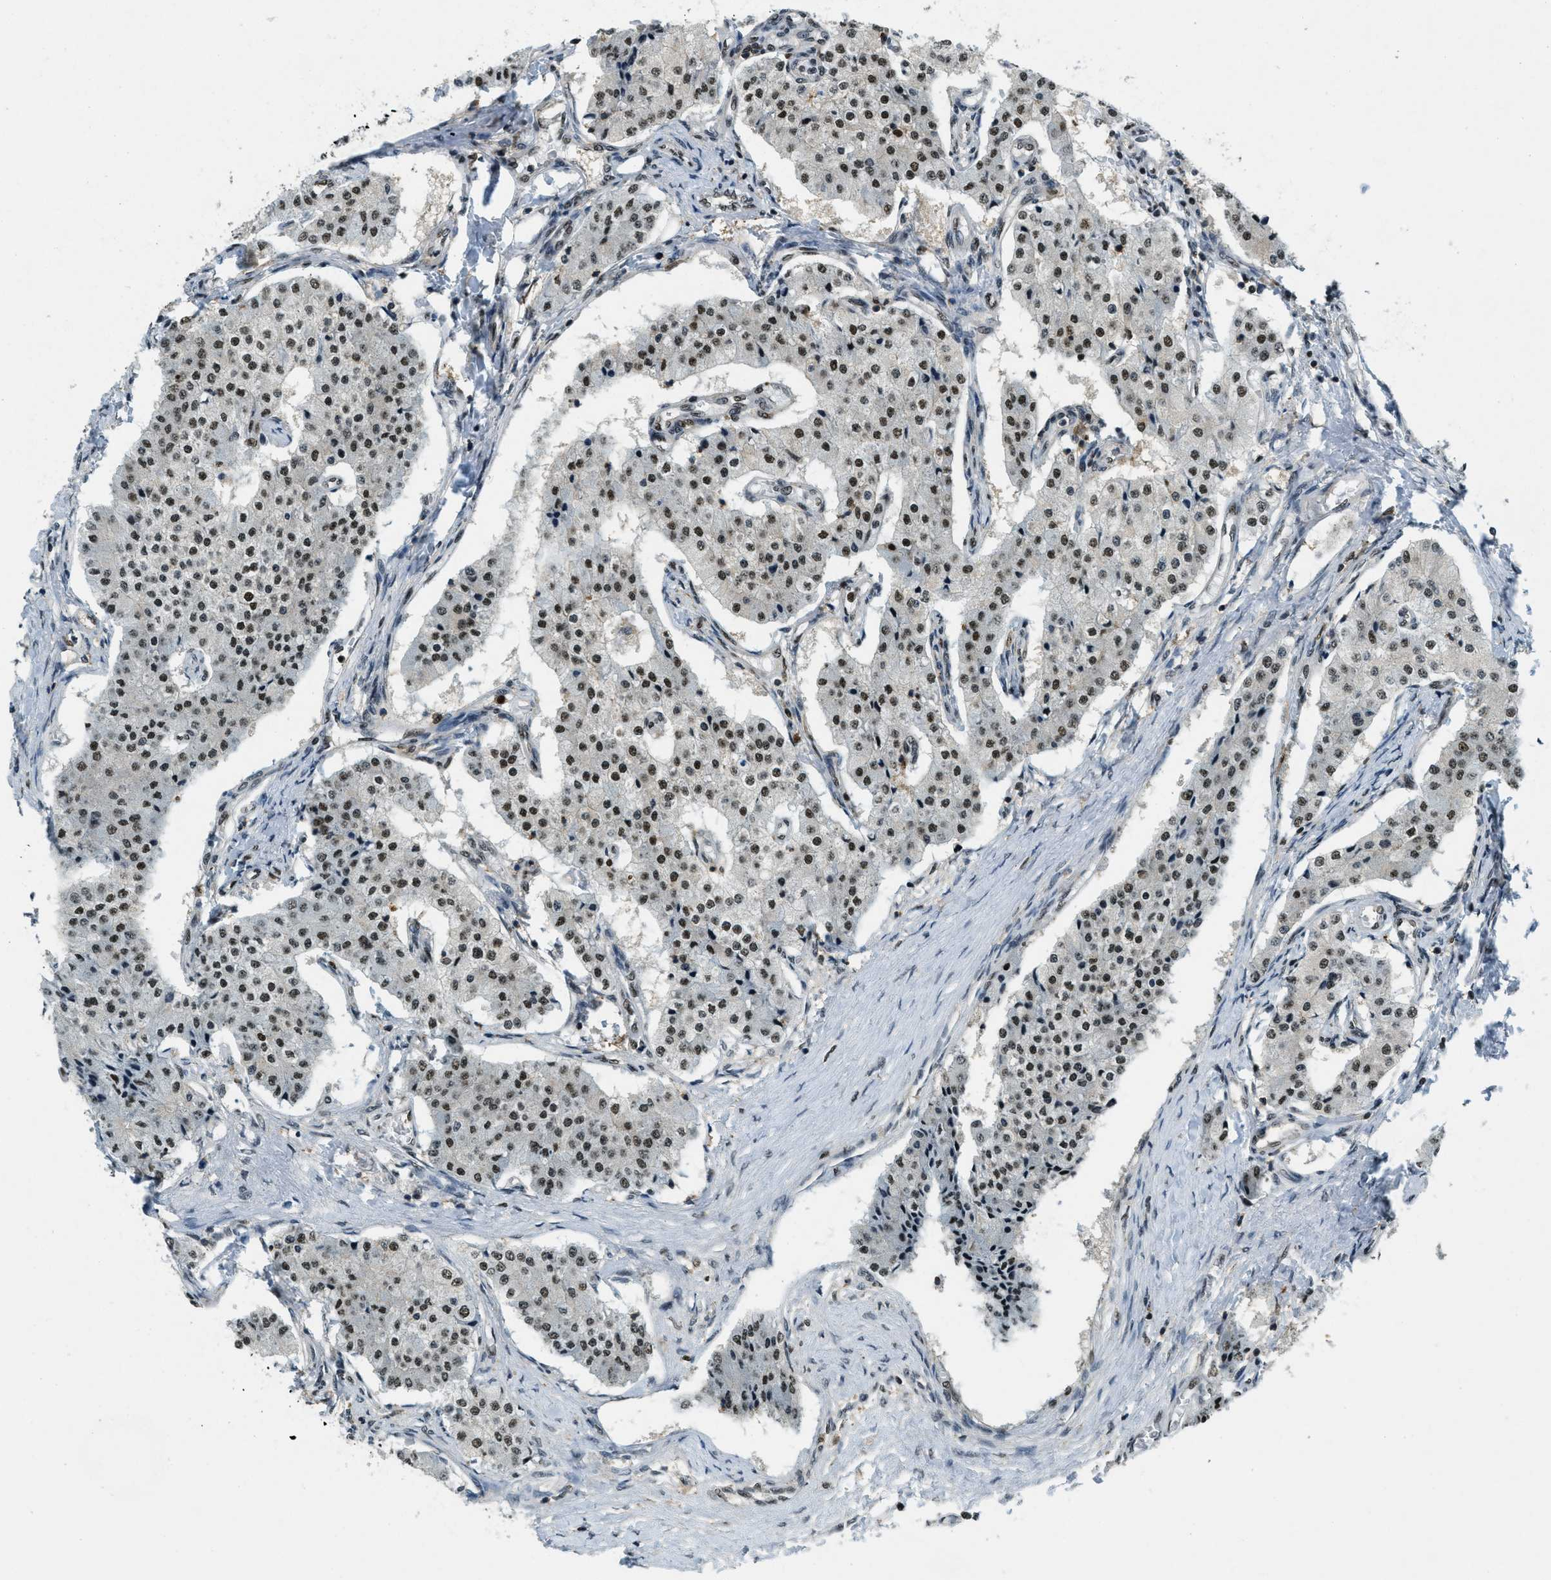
{"staining": {"intensity": "strong", "quantity": ">75%", "location": "nuclear"}, "tissue": "carcinoid", "cell_type": "Tumor cells", "image_type": "cancer", "snomed": [{"axis": "morphology", "description": "Carcinoid, malignant, NOS"}, {"axis": "topography", "description": "Colon"}], "caption": "Malignant carcinoid was stained to show a protein in brown. There is high levels of strong nuclear positivity in about >75% of tumor cells.", "gene": "OGFR", "patient": {"sex": "female", "age": 52}}